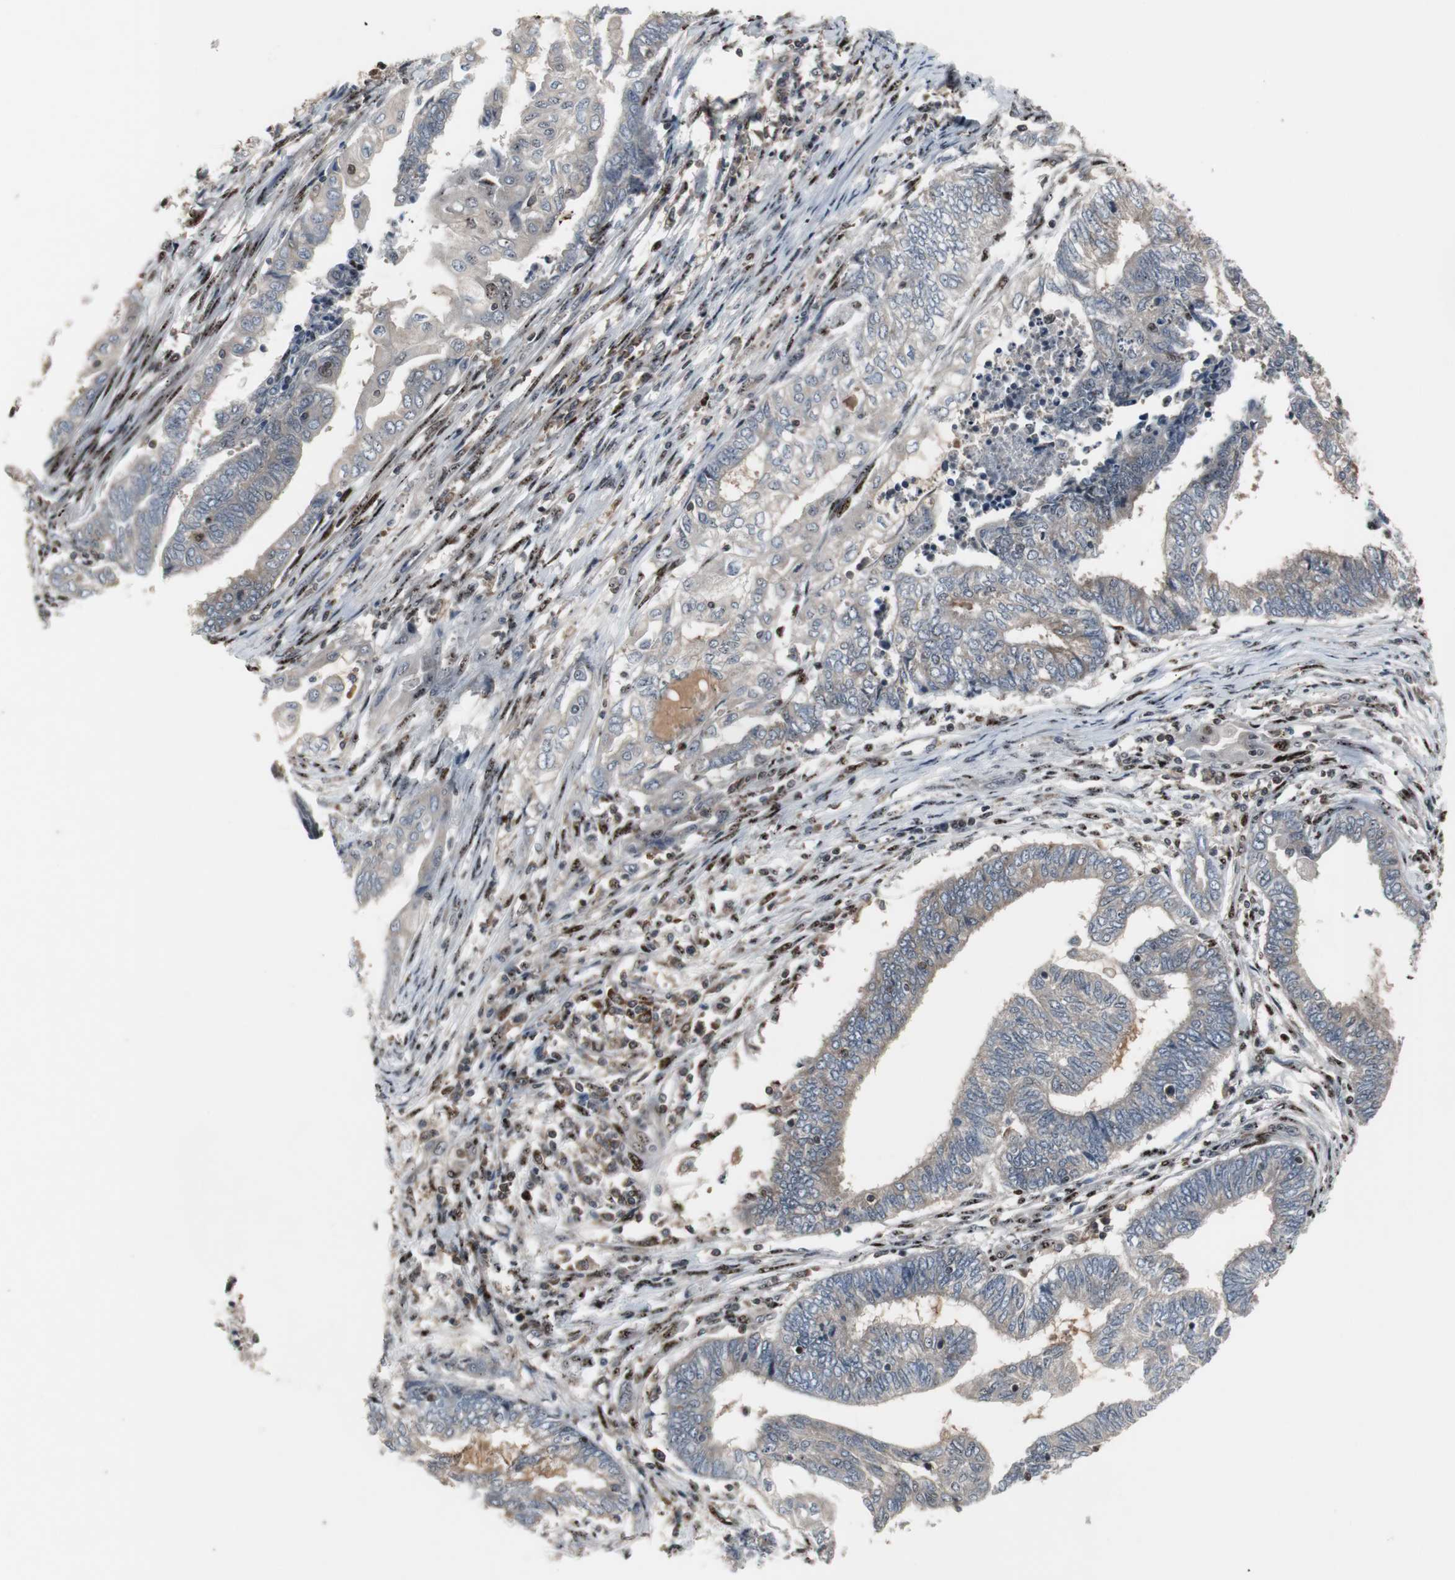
{"staining": {"intensity": "weak", "quantity": "25%-75%", "location": "cytoplasmic/membranous"}, "tissue": "endometrial cancer", "cell_type": "Tumor cells", "image_type": "cancer", "snomed": [{"axis": "morphology", "description": "Adenocarcinoma, NOS"}, {"axis": "topography", "description": "Uterus"}, {"axis": "topography", "description": "Endometrium"}], "caption": "A brown stain labels weak cytoplasmic/membranous expression of a protein in human endometrial cancer (adenocarcinoma) tumor cells.", "gene": "GRK2", "patient": {"sex": "female", "age": 70}}